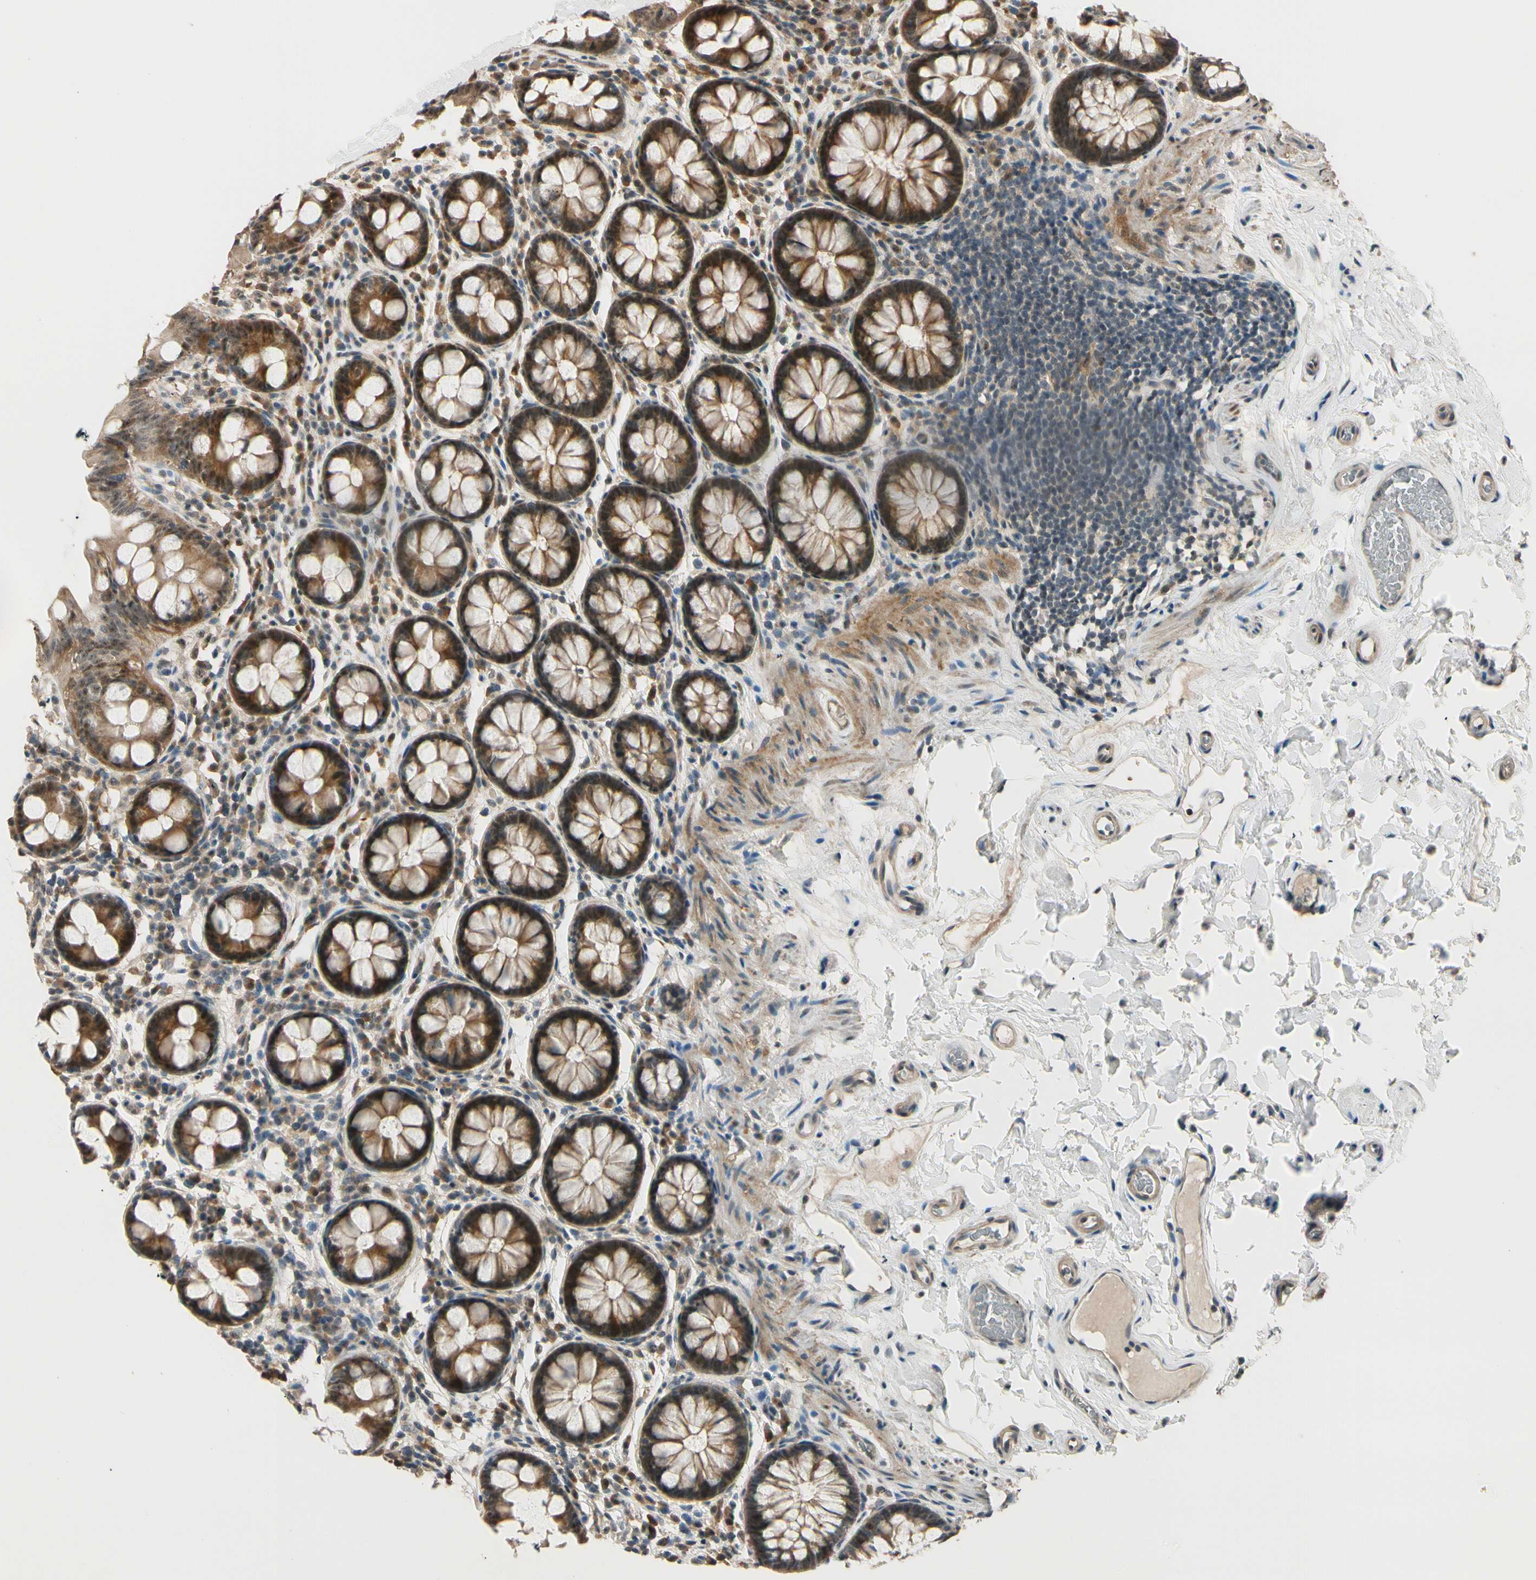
{"staining": {"intensity": "moderate", "quantity": ">75%", "location": "cytoplasmic/membranous"}, "tissue": "colon", "cell_type": "Endothelial cells", "image_type": "normal", "snomed": [{"axis": "morphology", "description": "Normal tissue, NOS"}, {"axis": "topography", "description": "Colon"}], "caption": "Protein staining demonstrates moderate cytoplasmic/membranous staining in approximately >75% of endothelial cells in unremarkable colon.", "gene": "MCPH1", "patient": {"sex": "female", "age": 80}}